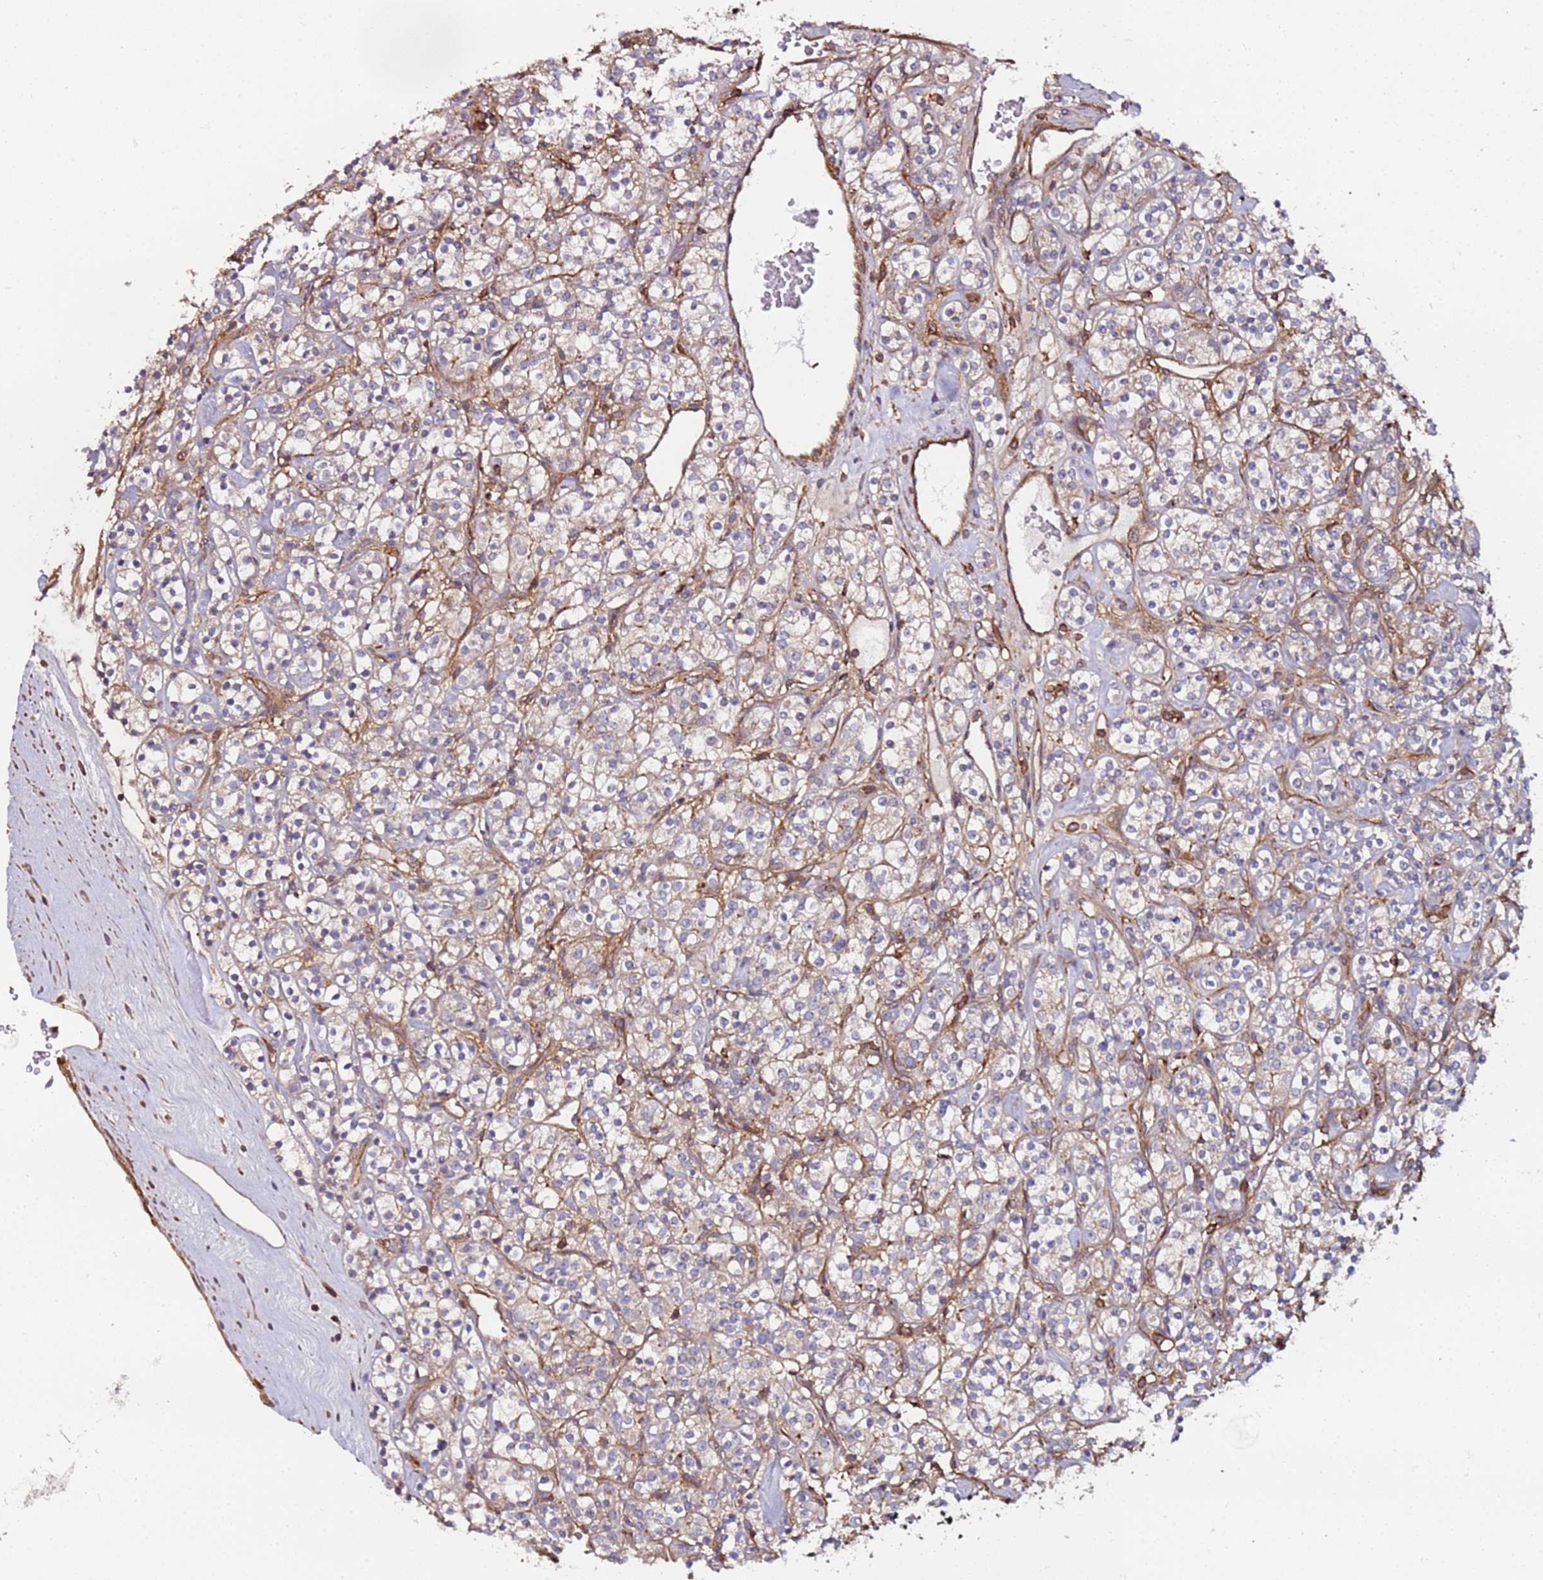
{"staining": {"intensity": "weak", "quantity": "<25%", "location": "cytoplasmic/membranous"}, "tissue": "renal cancer", "cell_type": "Tumor cells", "image_type": "cancer", "snomed": [{"axis": "morphology", "description": "Adenocarcinoma, NOS"}, {"axis": "topography", "description": "Kidney"}], "caption": "A micrograph of renal cancer (adenocarcinoma) stained for a protein displays no brown staining in tumor cells.", "gene": "CYP2U1", "patient": {"sex": "male", "age": 77}}